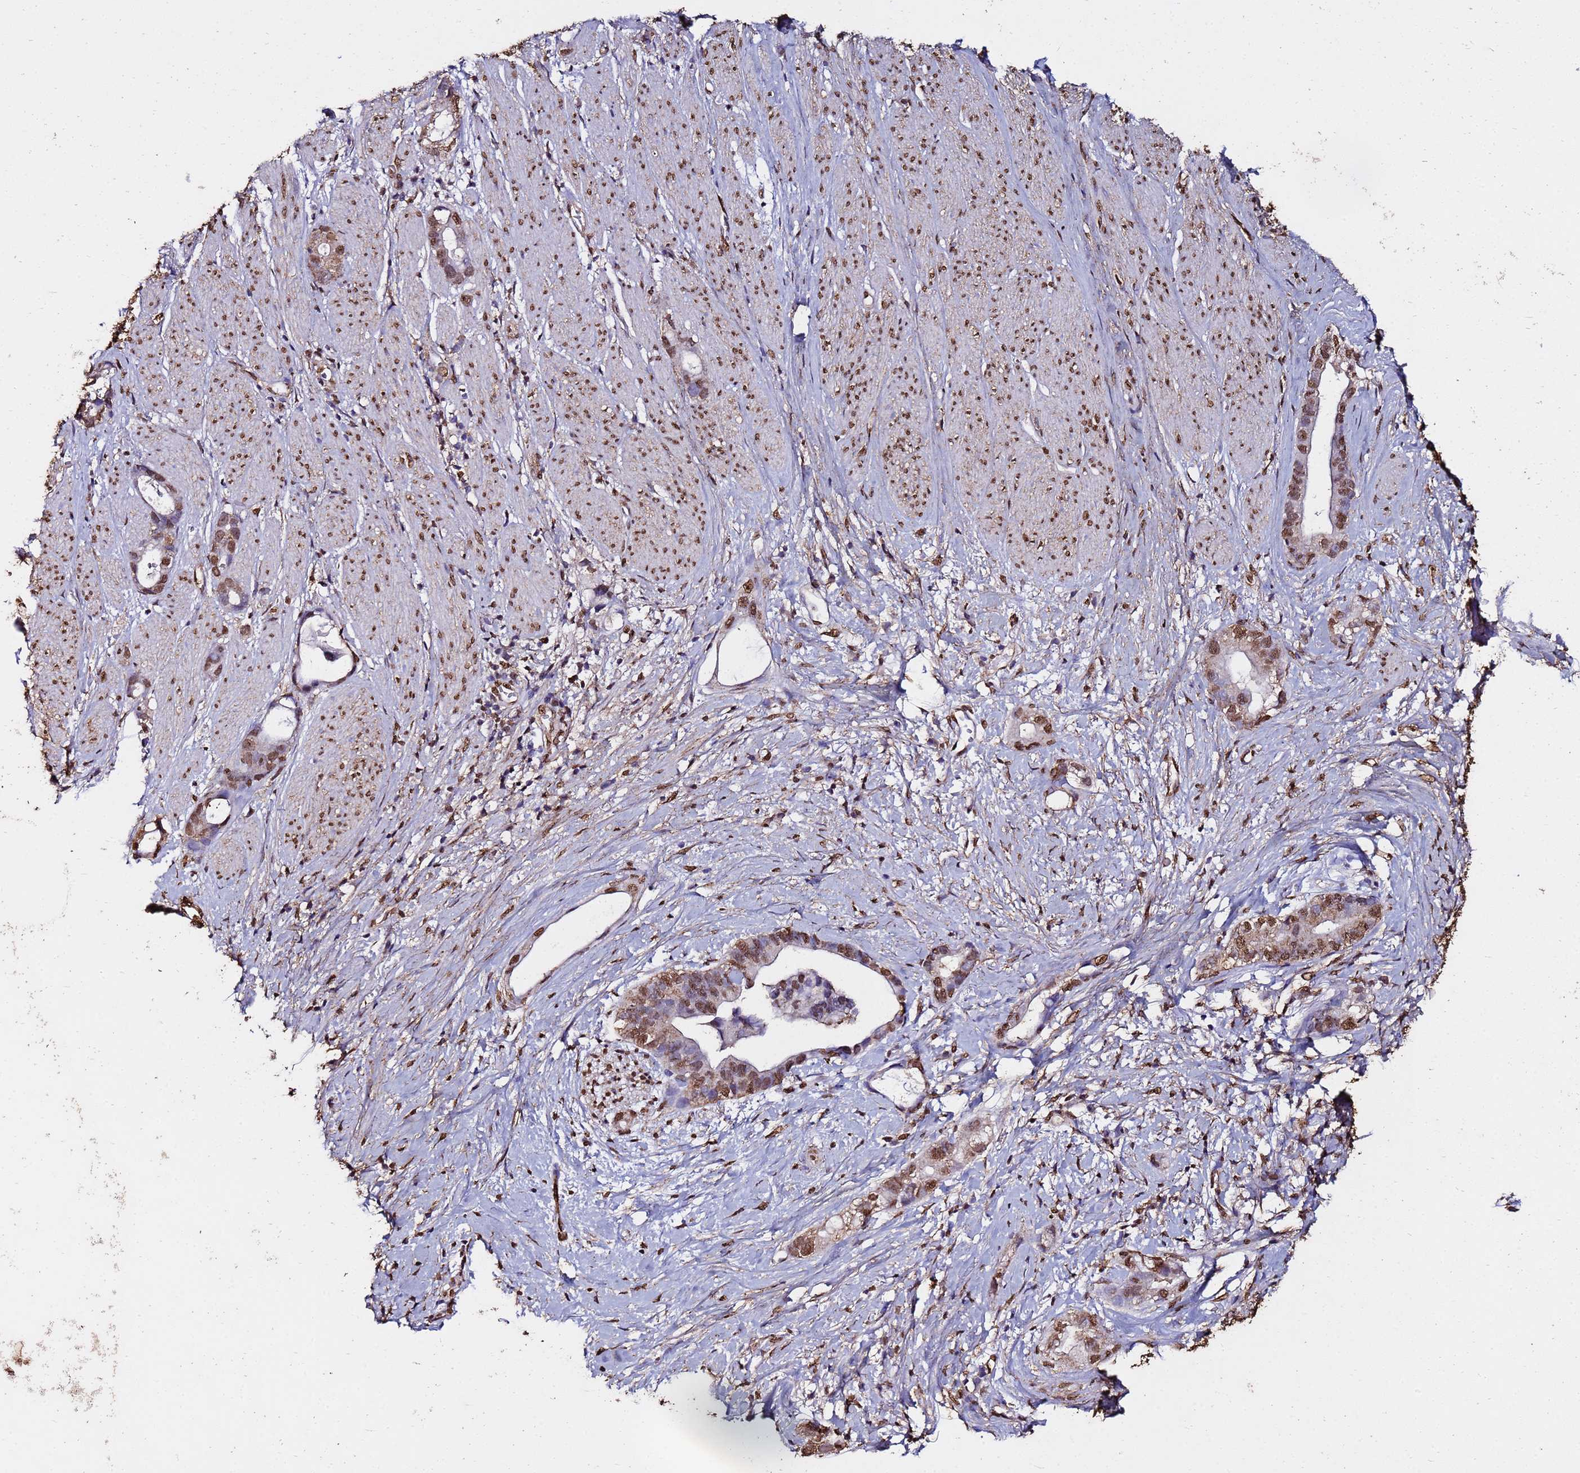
{"staining": {"intensity": "moderate", "quantity": ">75%", "location": "nuclear"}, "tissue": "stomach cancer", "cell_type": "Tumor cells", "image_type": "cancer", "snomed": [{"axis": "morphology", "description": "Adenocarcinoma, NOS"}, {"axis": "topography", "description": "Stomach"}], "caption": "Stomach cancer (adenocarcinoma) stained for a protein reveals moderate nuclear positivity in tumor cells.", "gene": "TRIP6", "patient": {"sex": "male", "age": 55}}